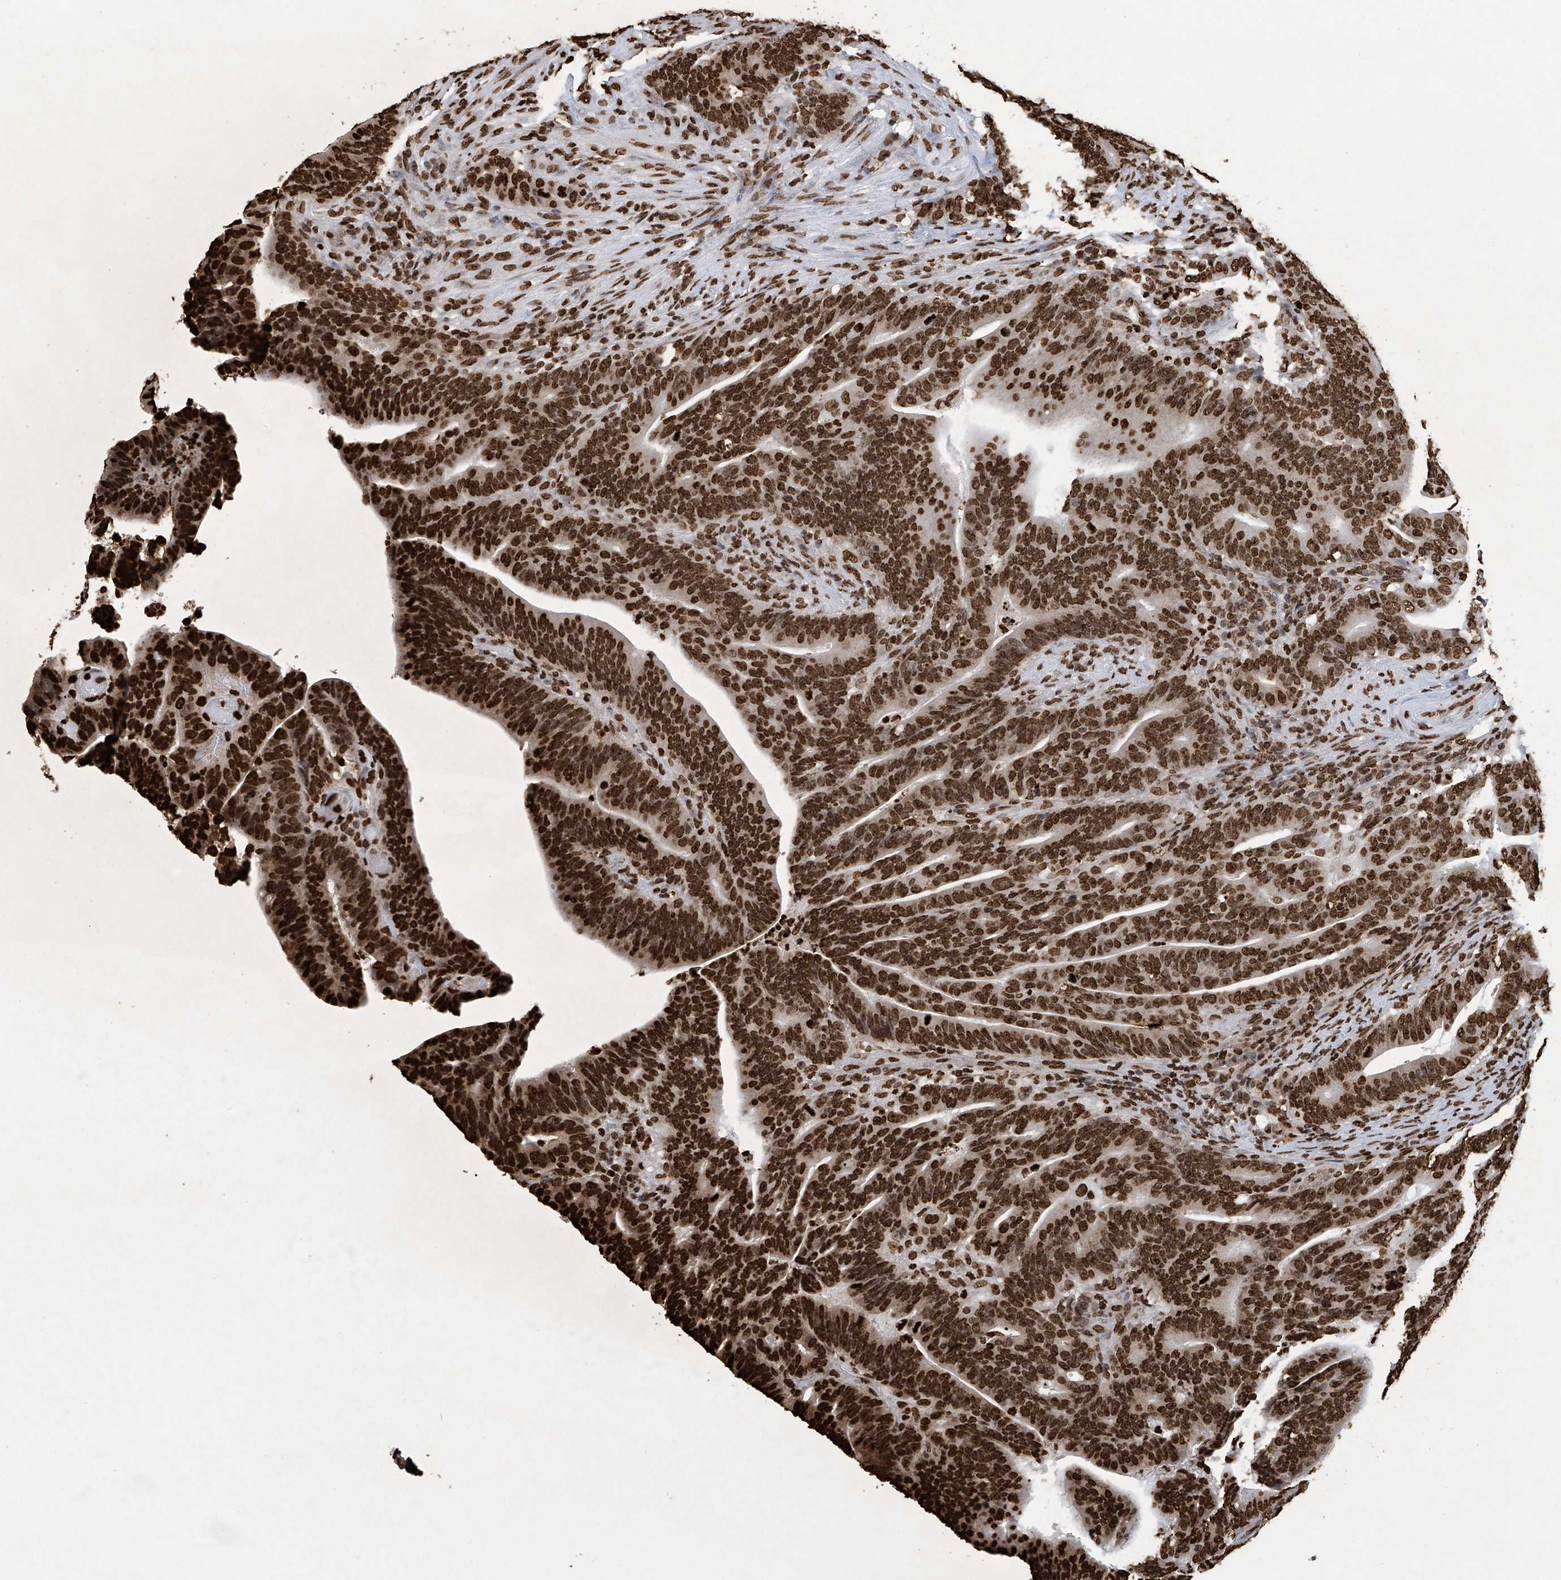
{"staining": {"intensity": "strong", "quantity": ">75%", "location": "nuclear"}, "tissue": "colorectal cancer", "cell_type": "Tumor cells", "image_type": "cancer", "snomed": [{"axis": "morphology", "description": "Normal tissue, NOS"}, {"axis": "morphology", "description": "Adenocarcinoma, NOS"}, {"axis": "topography", "description": "Colon"}], "caption": "Tumor cells exhibit high levels of strong nuclear staining in about >75% of cells in human colorectal cancer (adenocarcinoma).", "gene": "H3-3A", "patient": {"sex": "female", "age": 66}}